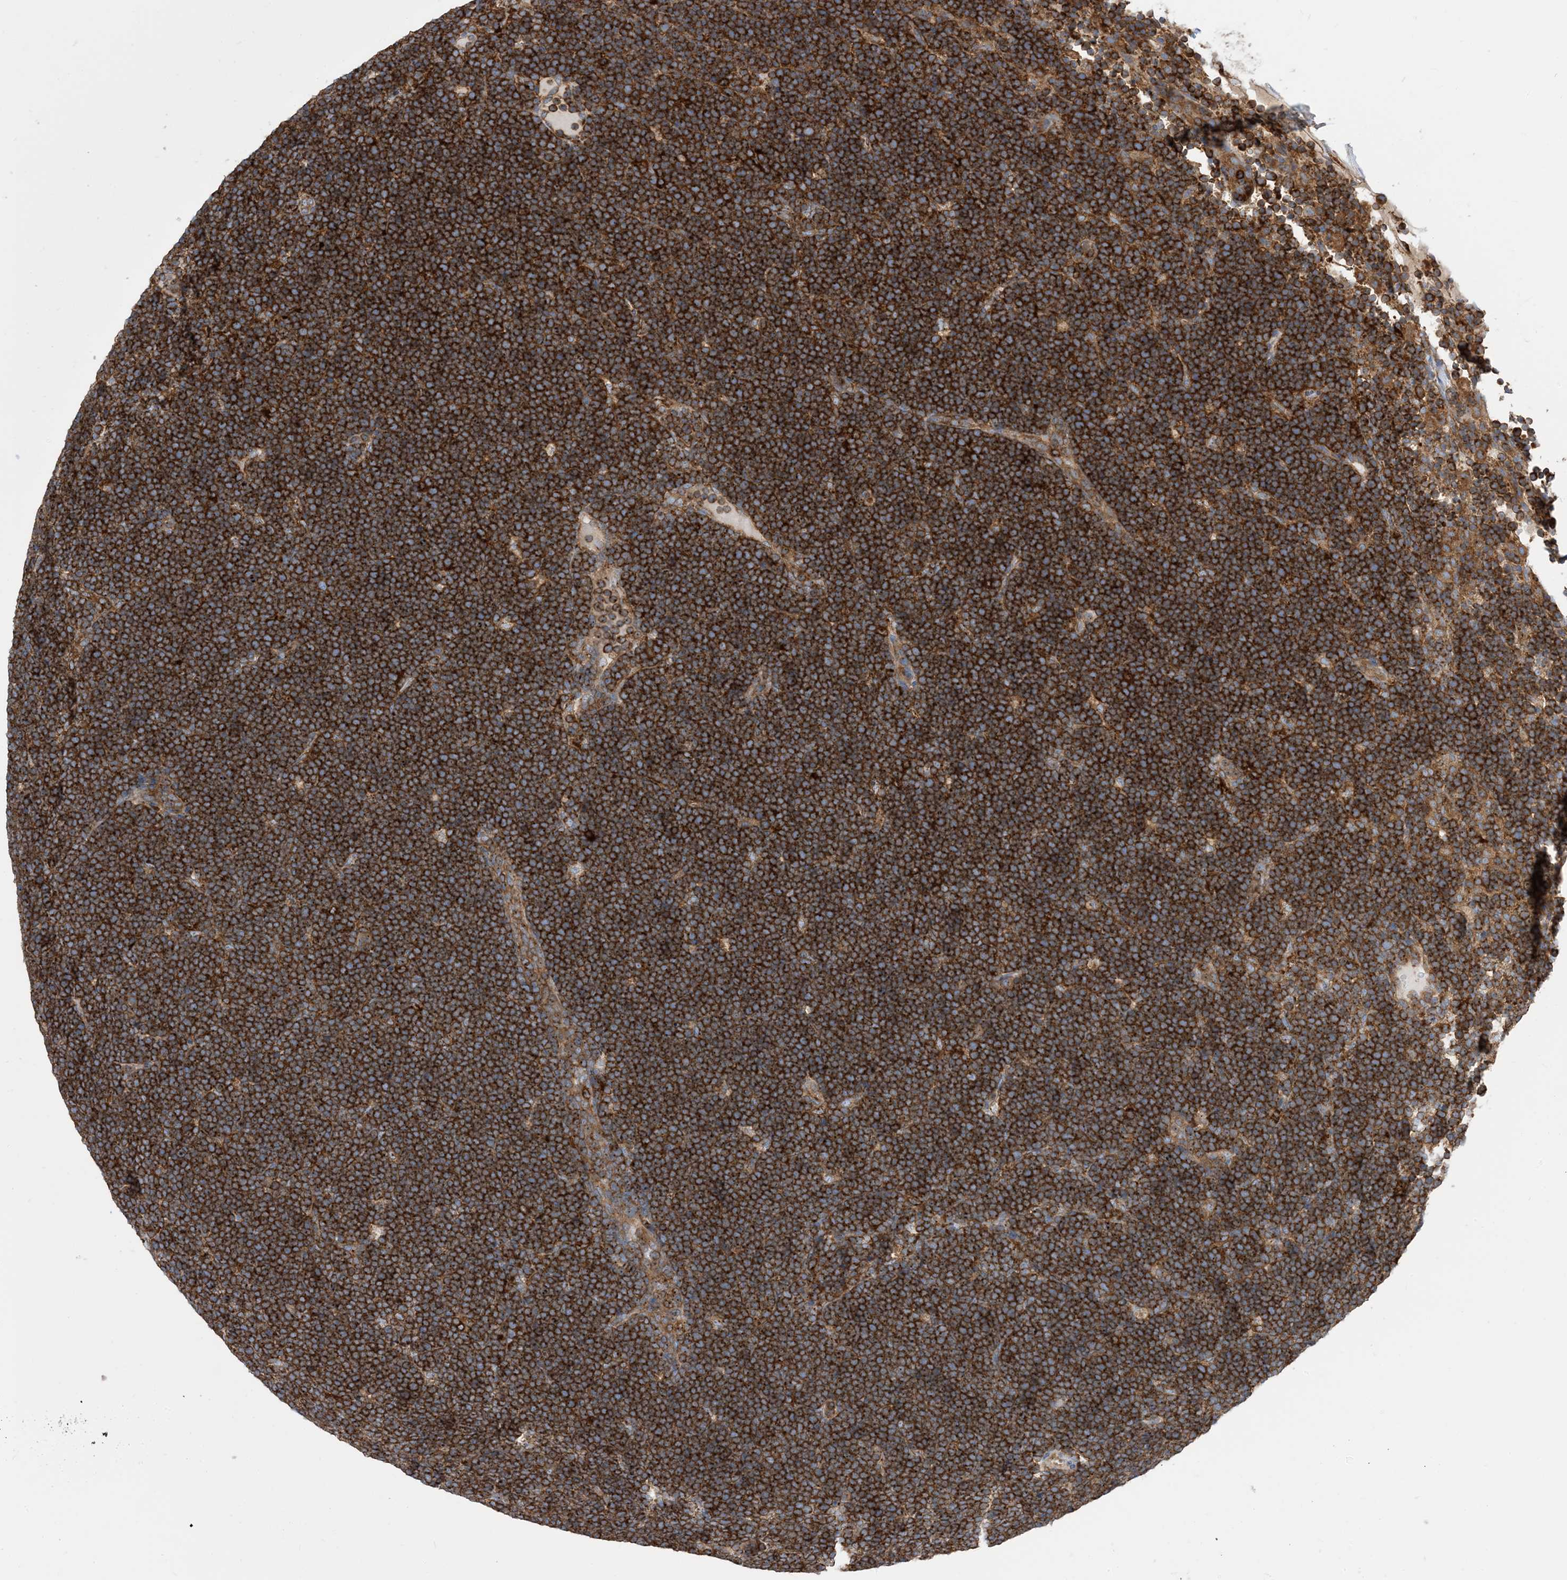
{"staining": {"intensity": "strong", "quantity": ">75%", "location": "cytoplasmic/membranous"}, "tissue": "lymphoma", "cell_type": "Tumor cells", "image_type": "cancer", "snomed": [{"axis": "morphology", "description": "Malignant lymphoma, non-Hodgkin's type, High grade"}, {"axis": "topography", "description": "Lymph node"}], "caption": "Malignant lymphoma, non-Hodgkin's type (high-grade) tissue shows strong cytoplasmic/membranous positivity in about >75% of tumor cells, visualized by immunohistochemistry. The staining was performed using DAB, with brown indicating positive protein expression. Nuclei are stained blue with hematoxylin.", "gene": "DYNC1LI1", "patient": {"sex": "male", "age": 13}}